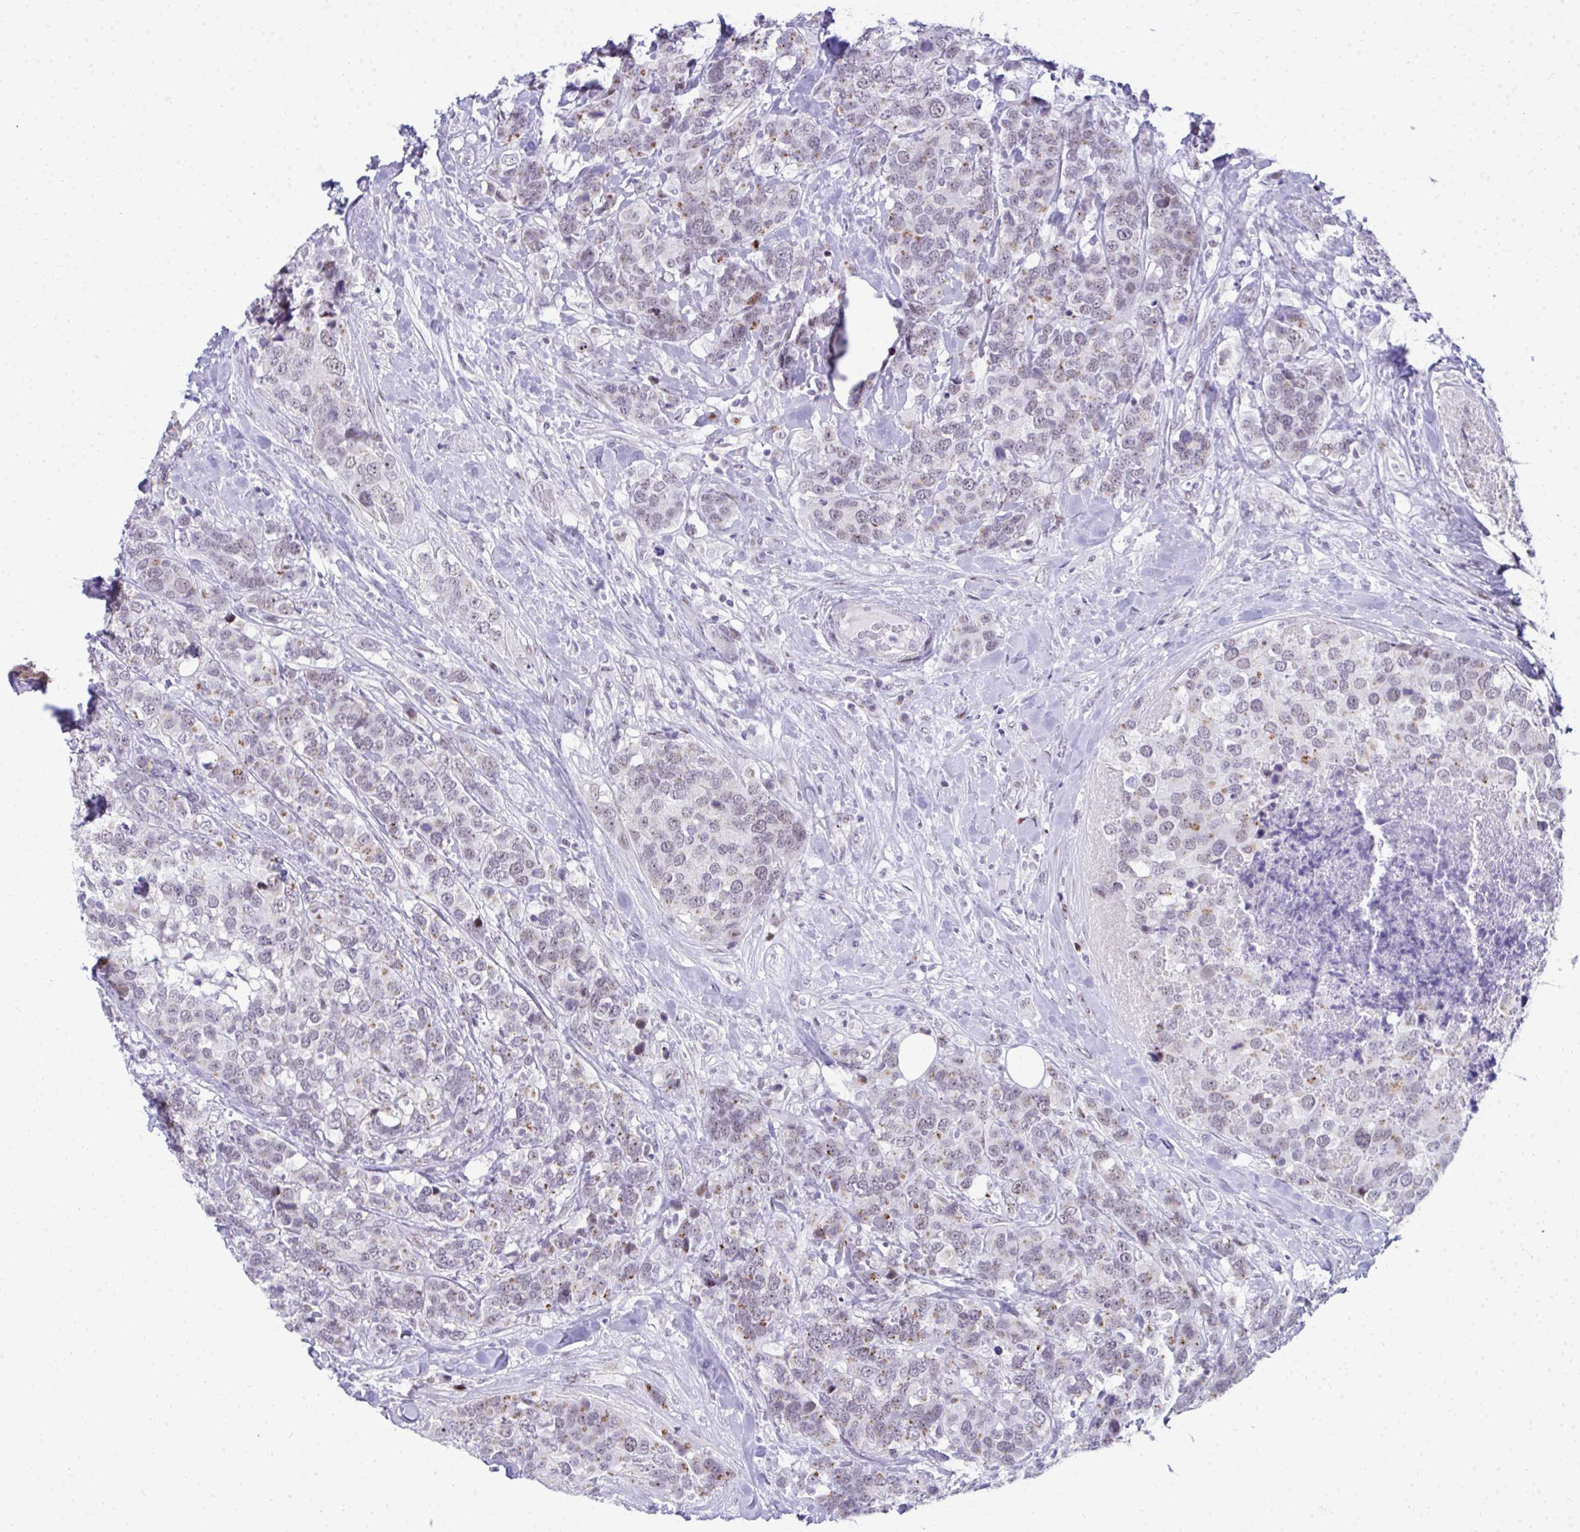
{"staining": {"intensity": "weak", "quantity": "25%-75%", "location": "cytoplasmic/membranous,nuclear"}, "tissue": "breast cancer", "cell_type": "Tumor cells", "image_type": "cancer", "snomed": [{"axis": "morphology", "description": "Lobular carcinoma"}, {"axis": "topography", "description": "Breast"}], "caption": "There is low levels of weak cytoplasmic/membranous and nuclear positivity in tumor cells of breast cancer (lobular carcinoma), as demonstrated by immunohistochemical staining (brown color).", "gene": "GLDN", "patient": {"sex": "female", "age": 59}}